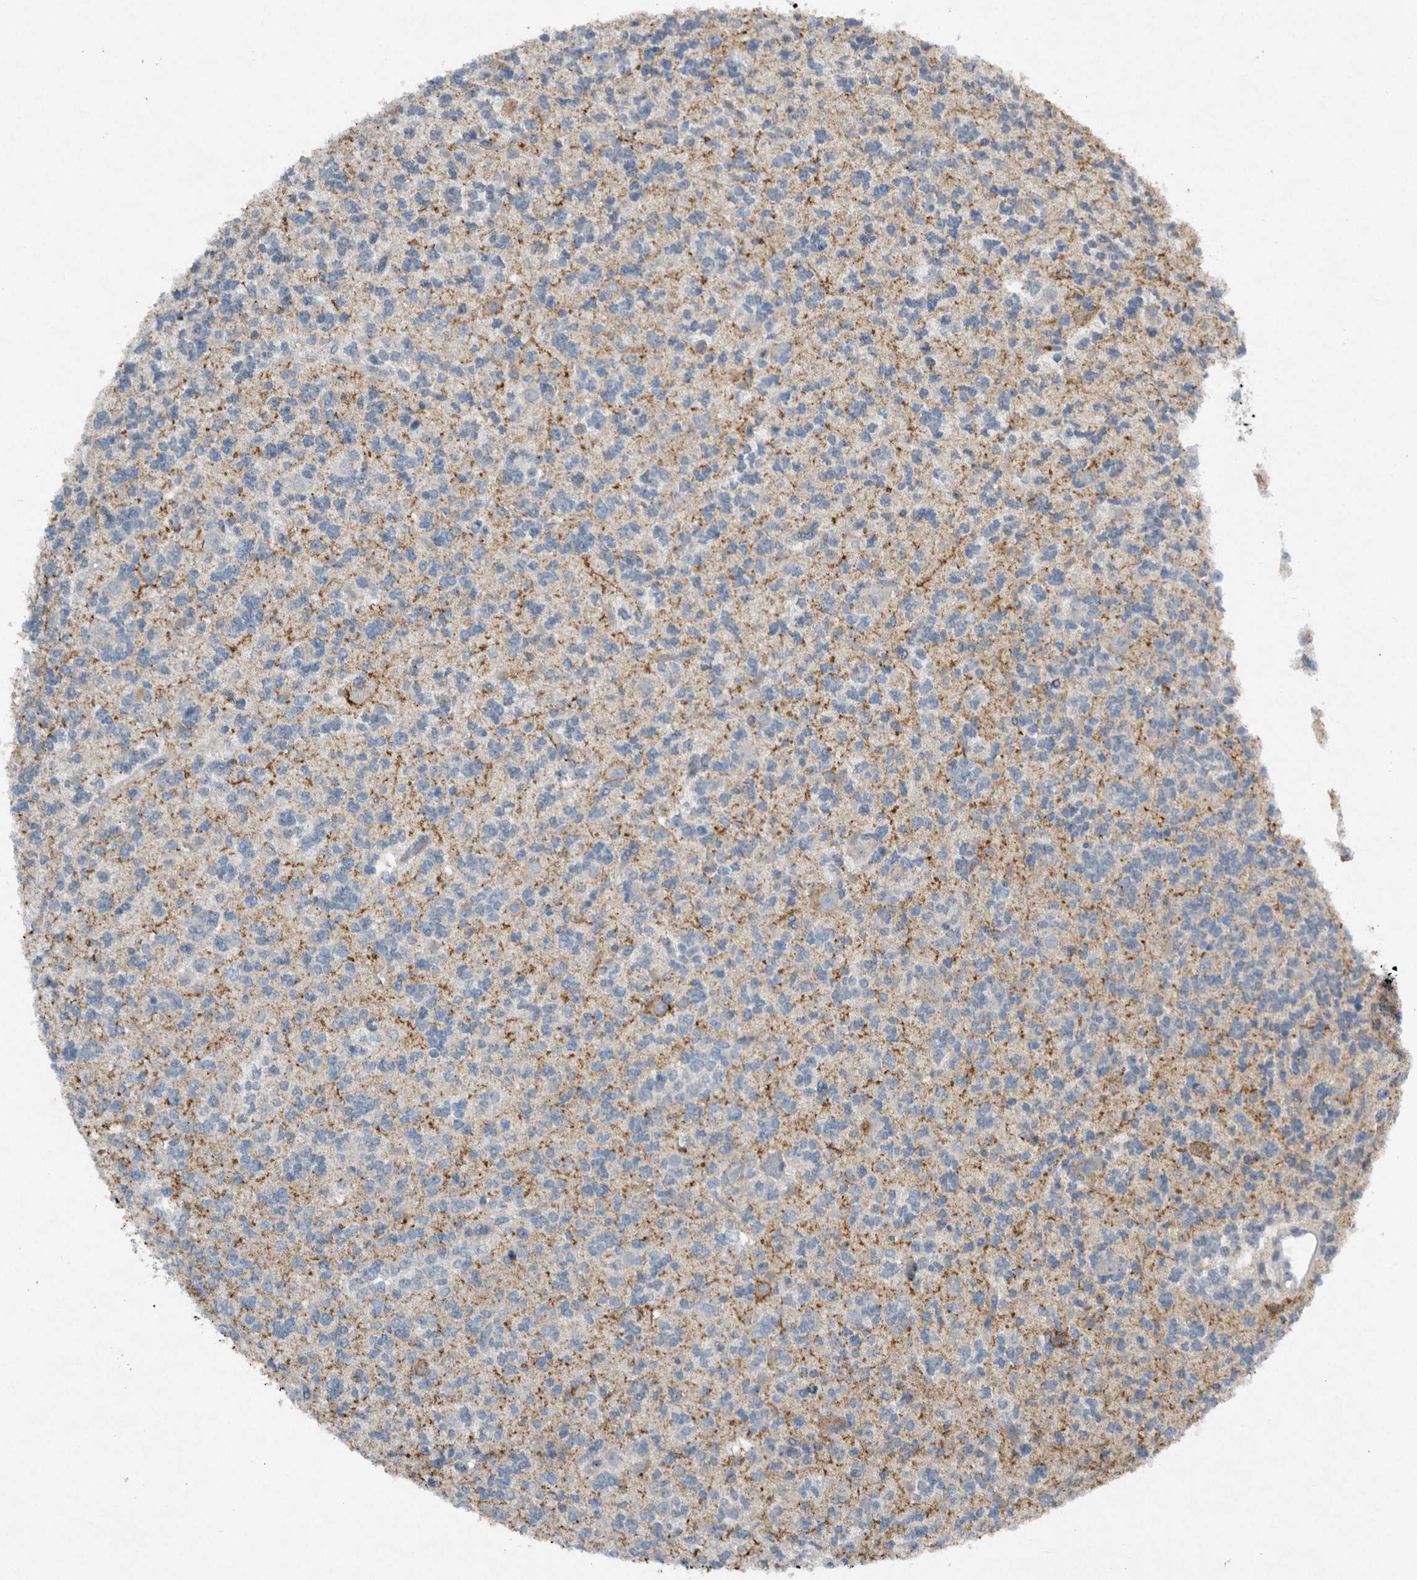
{"staining": {"intensity": "negative", "quantity": "none", "location": "none"}, "tissue": "glioma", "cell_type": "Tumor cells", "image_type": "cancer", "snomed": [{"axis": "morphology", "description": "Glioma, malignant, Low grade"}, {"axis": "topography", "description": "Brain"}], "caption": "Malignant glioma (low-grade) stained for a protein using IHC reveals no positivity tumor cells.", "gene": "IL20", "patient": {"sex": "male", "age": 38}}